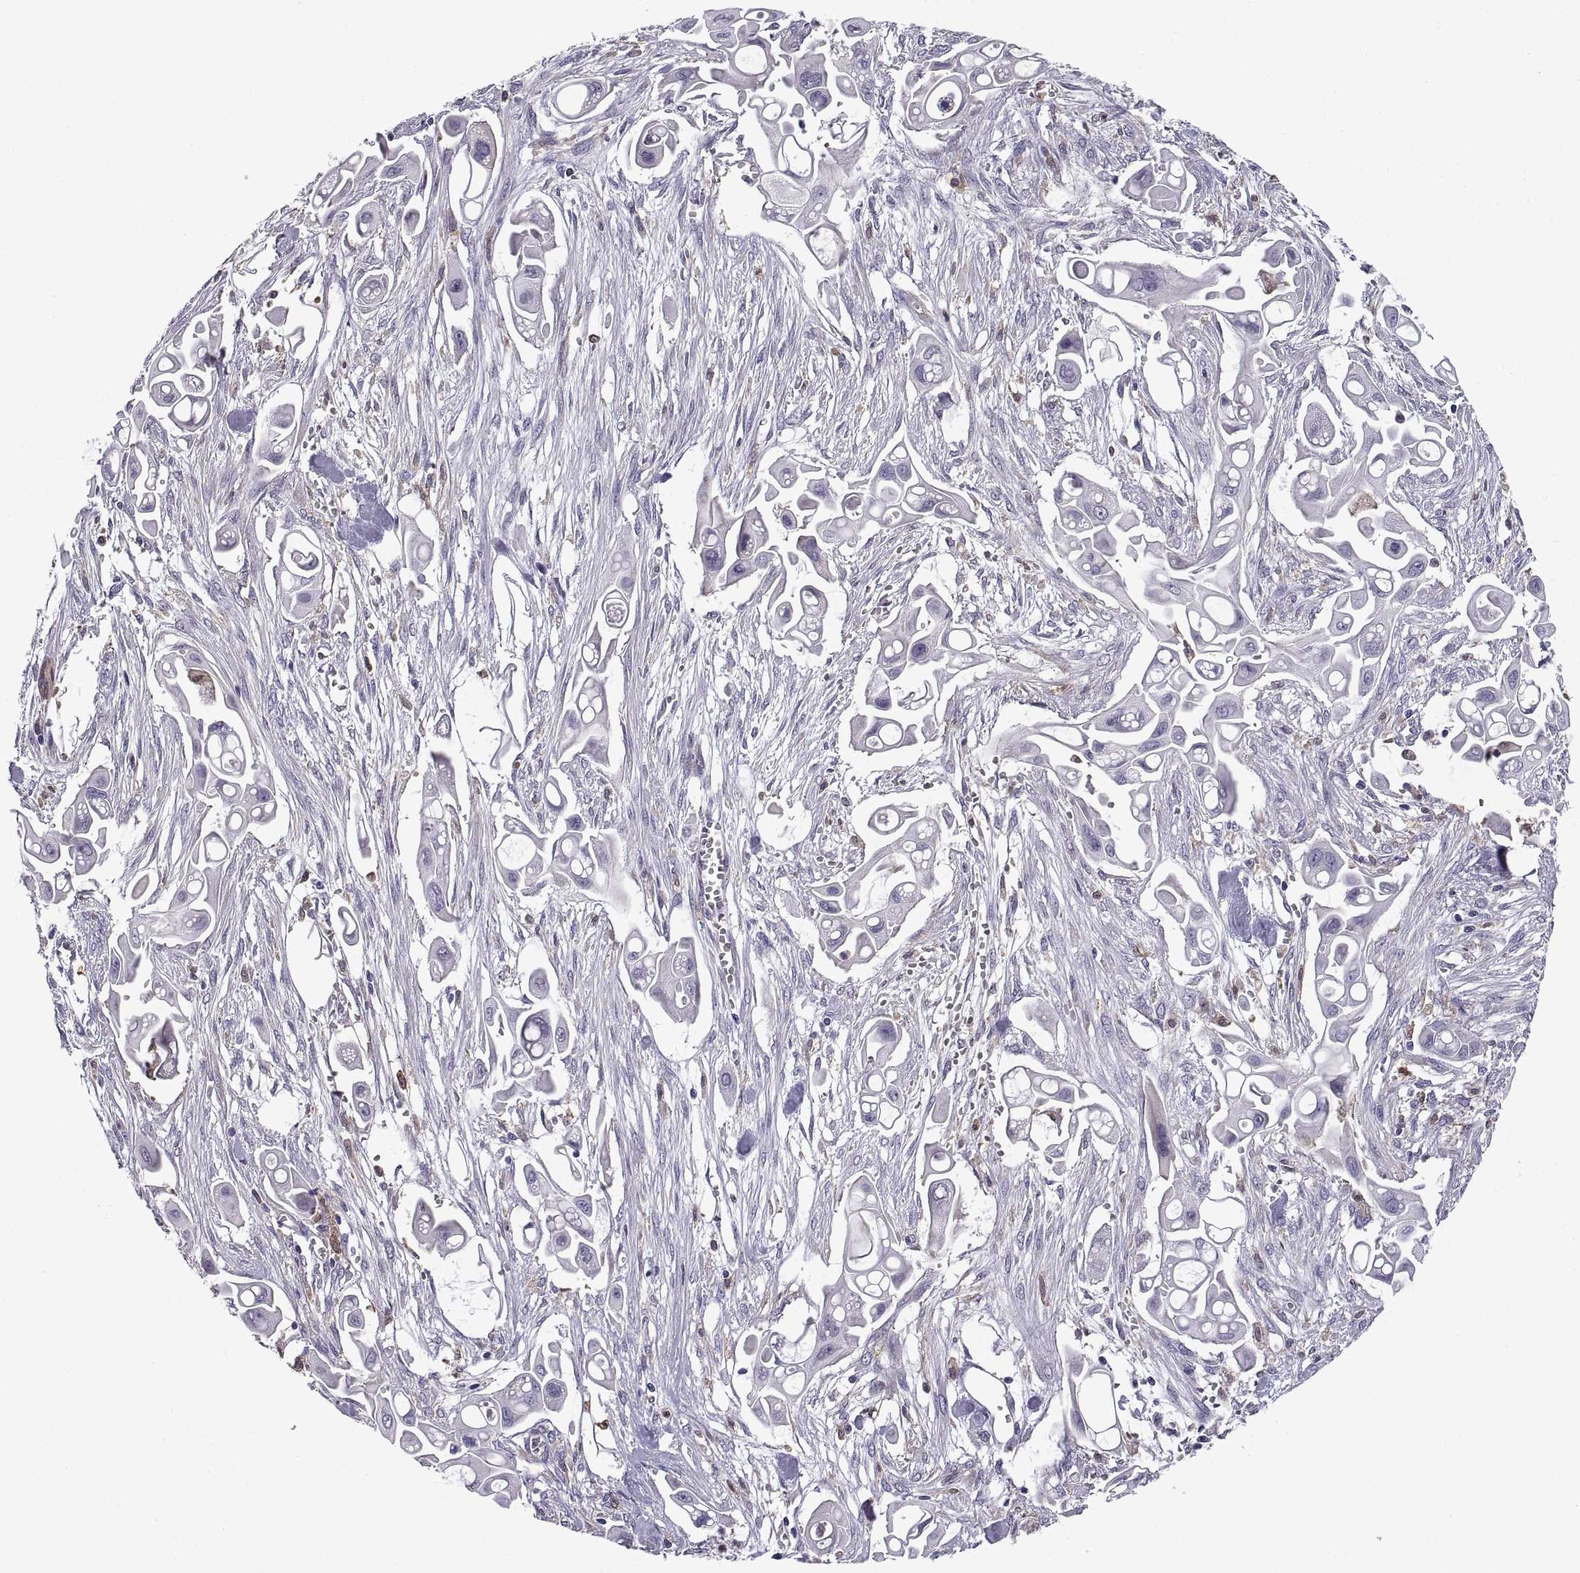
{"staining": {"intensity": "negative", "quantity": "none", "location": "none"}, "tissue": "pancreatic cancer", "cell_type": "Tumor cells", "image_type": "cancer", "snomed": [{"axis": "morphology", "description": "Adenocarcinoma, NOS"}, {"axis": "topography", "description": "Pancreas"}], "caption": "Tumor cells show no significant positivity in pancreatic cancer.", "gene": "DOK3", "patient": {"sex": "male", "age": 50}}